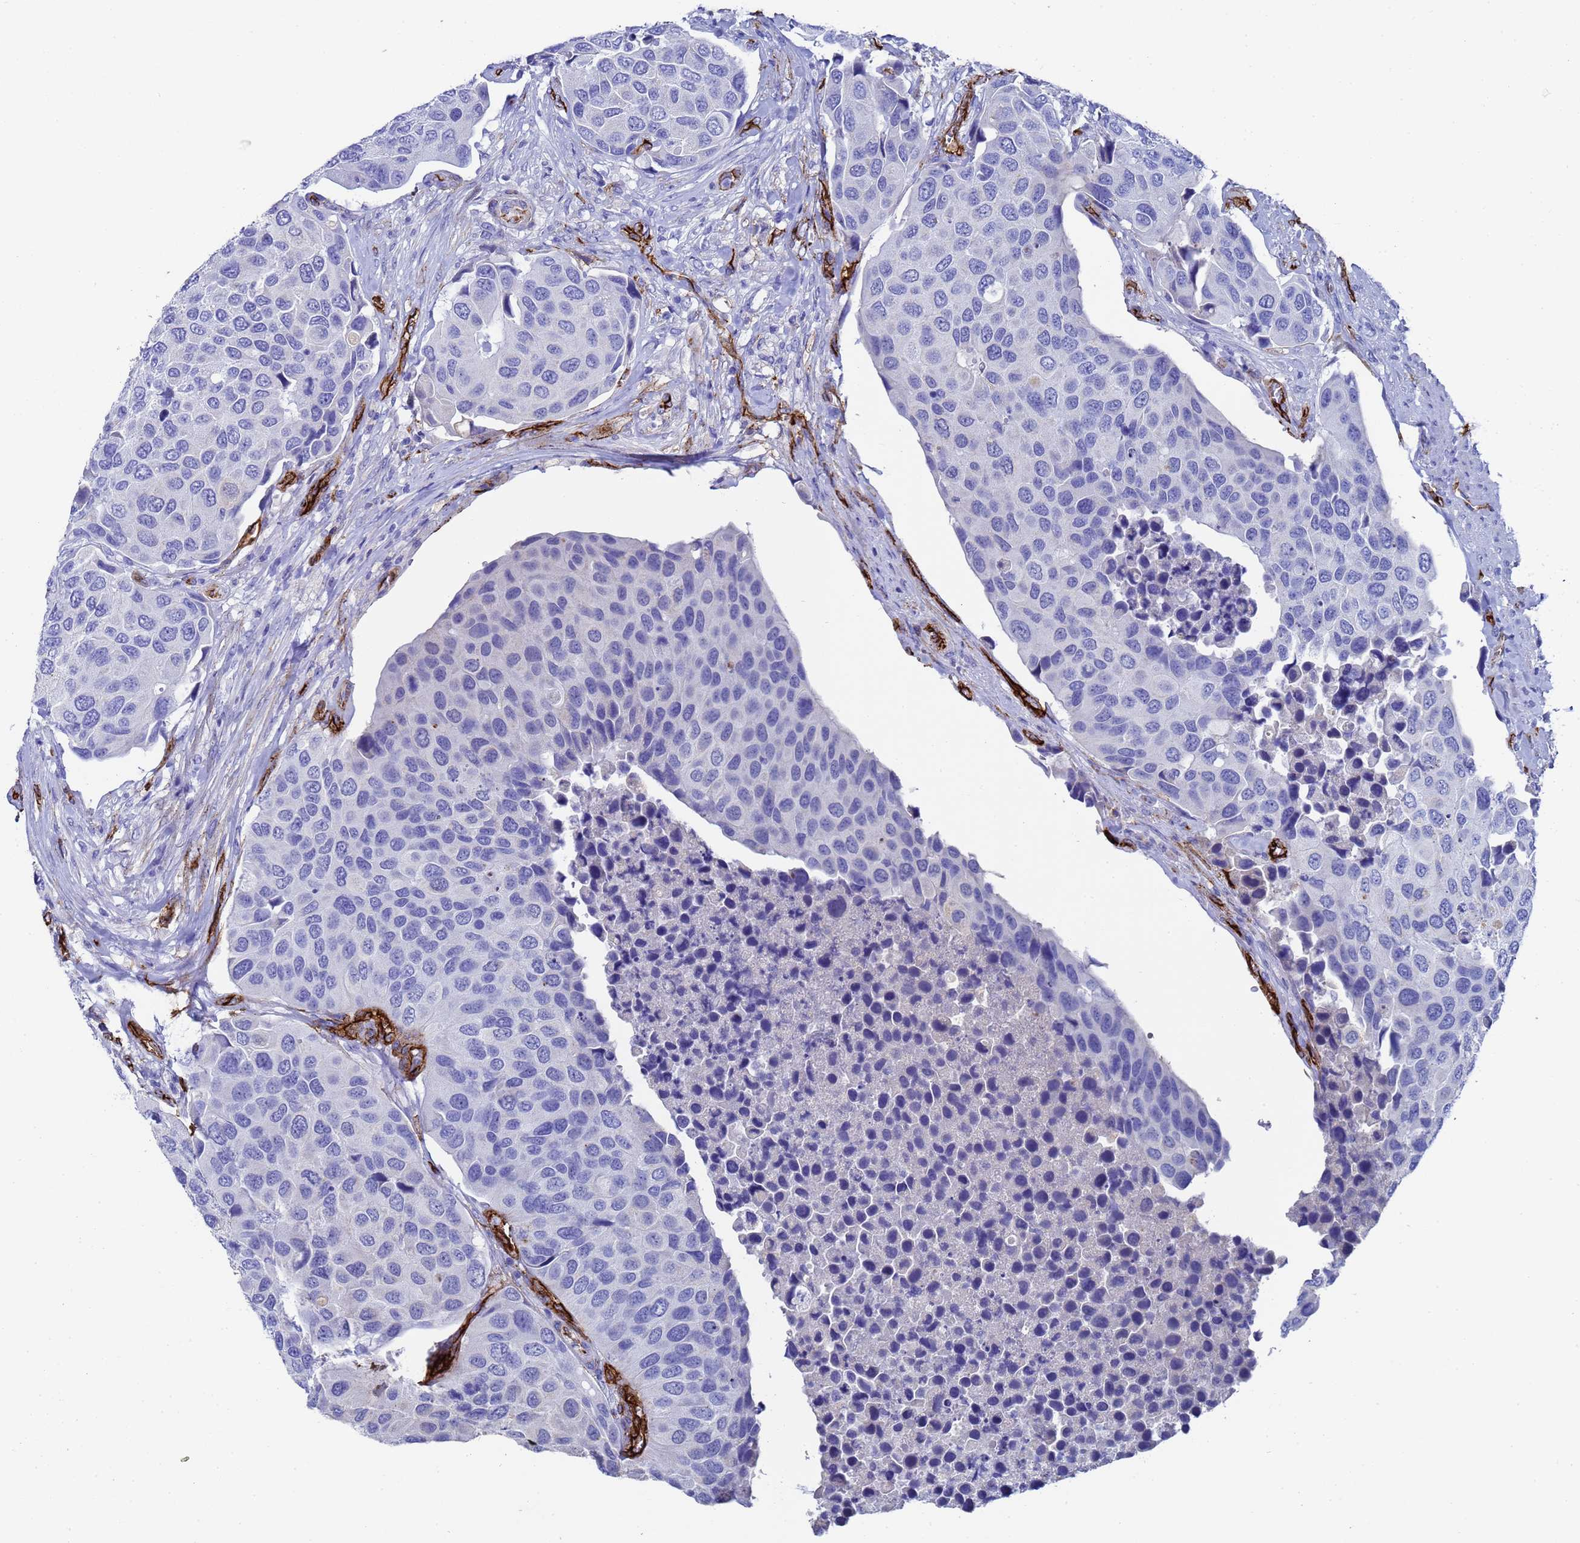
{"staining": {"intensity": "negative", "quantity": "none", "location": "none"}, "tissue": "urothelial cancer", "cell_type": "Tumor cells", "image_type": "cancer", "snomed": [{"axis": "morphology", "description": "Urothelial carcinoma, High grade"}, {"axis": "topography", "description": "Urinary bladder"}], "caption": "Urothelial carcinoma (high-grade) was stained to show a protein in brown. There is no significant expression in tumor cells.", "gene": "ADIPOQ", "patient": {"sex": "male", "age": 74}}